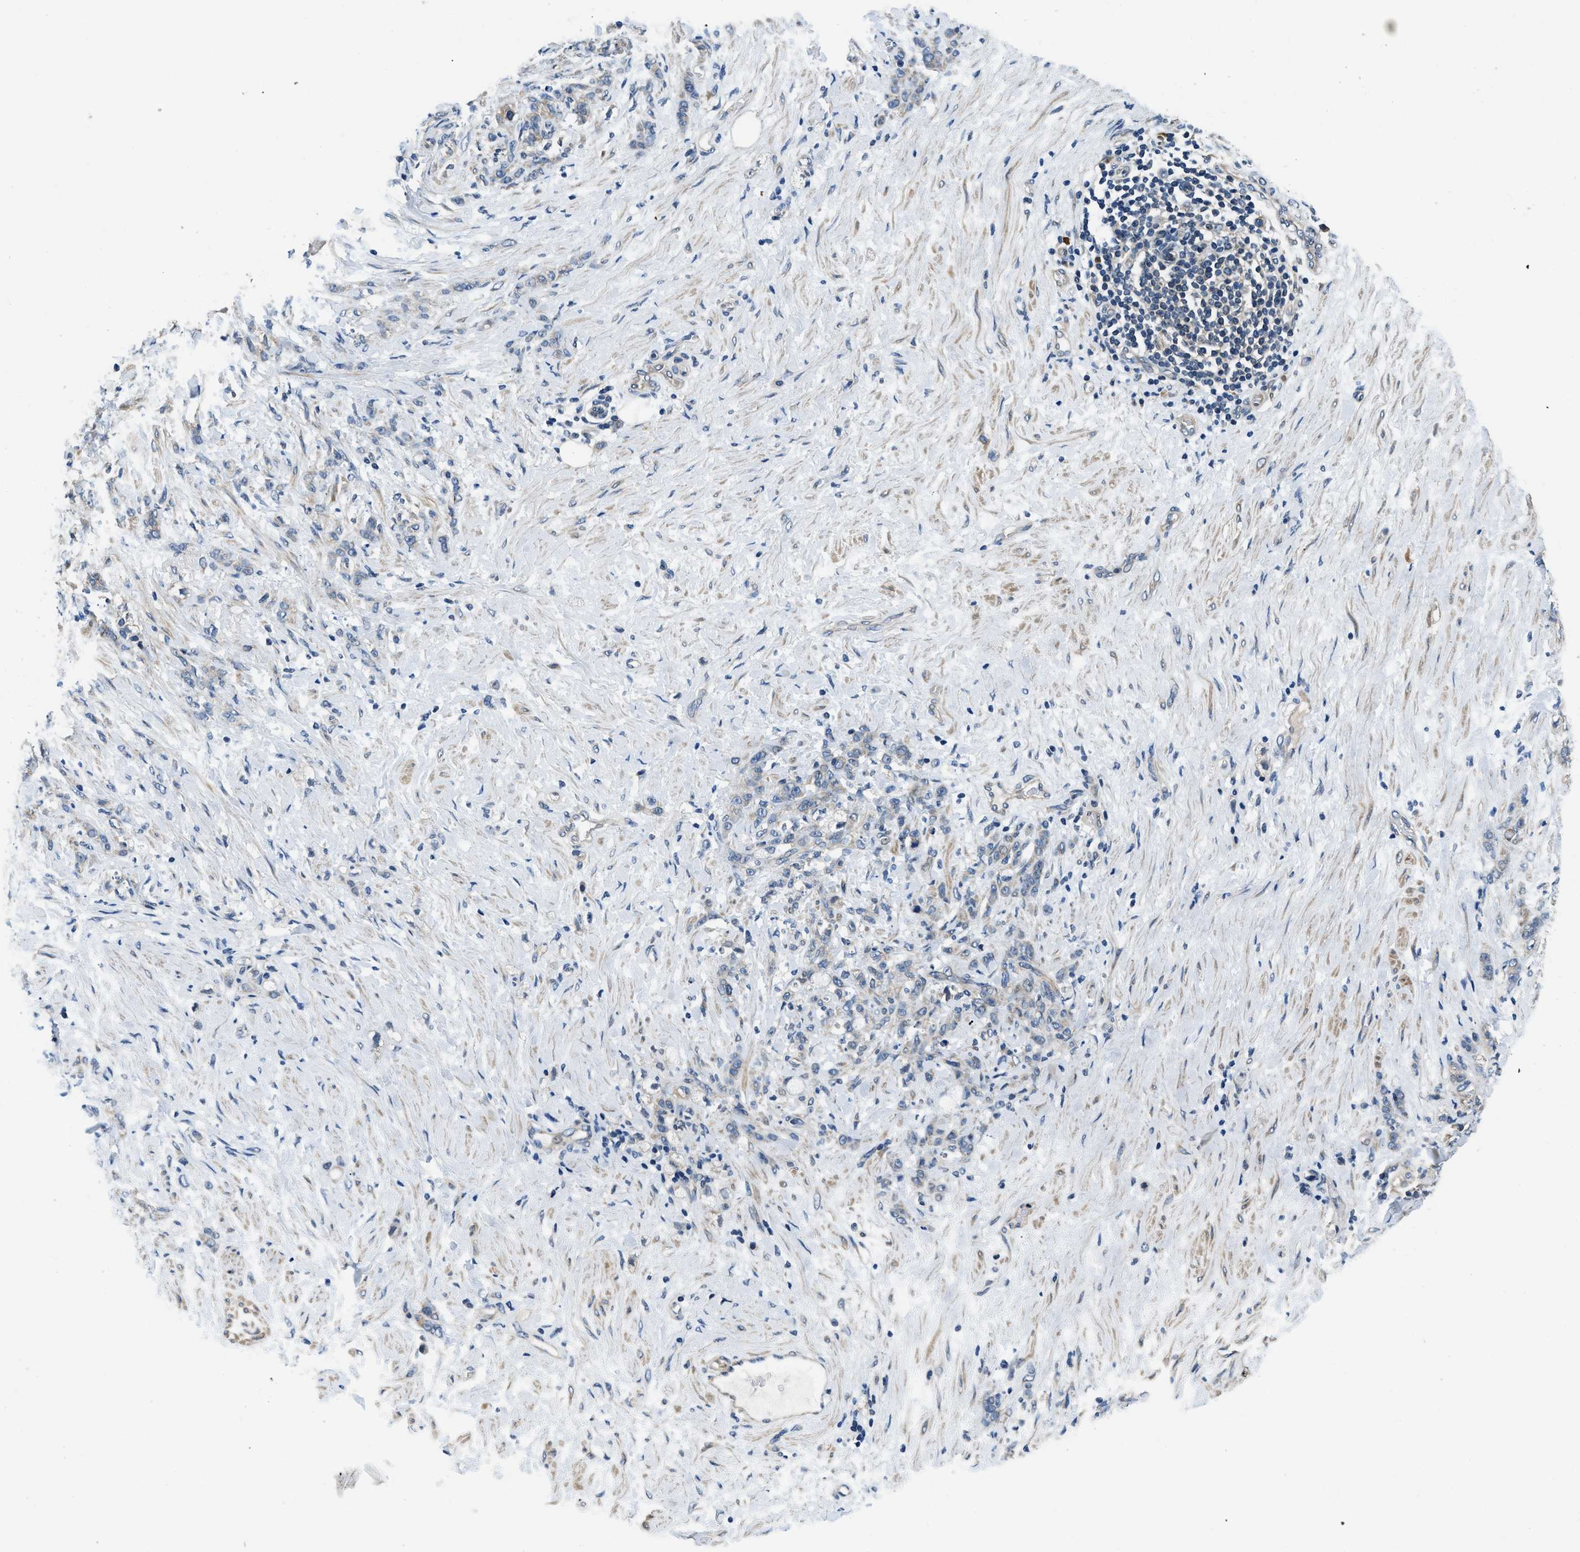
{"staining": {"intensity": "weak", "quantity": "<25%", "location": "cytoplasmic/membranous"}, "tissue": "stomach cancer", "cell_type": "Tumor cells", "image_type": "cancer", "snomed": [{"axis": "morphology", "description": "Adenocarcinoma, NOS"}, {"axis": "topography", "description": "Stomach"}], "caption": "Immunohistochemistry (IHC) of human stomach adenocarcinoma displays no expression in tumor cells. Brightfield microscopy of immunohistochemistry (IHC) stained with DAB (brown) and hematoxylin (blue), captured at high magnification.", "gene": "SSH2", "patient": {"sex": "male", "age": 82}}